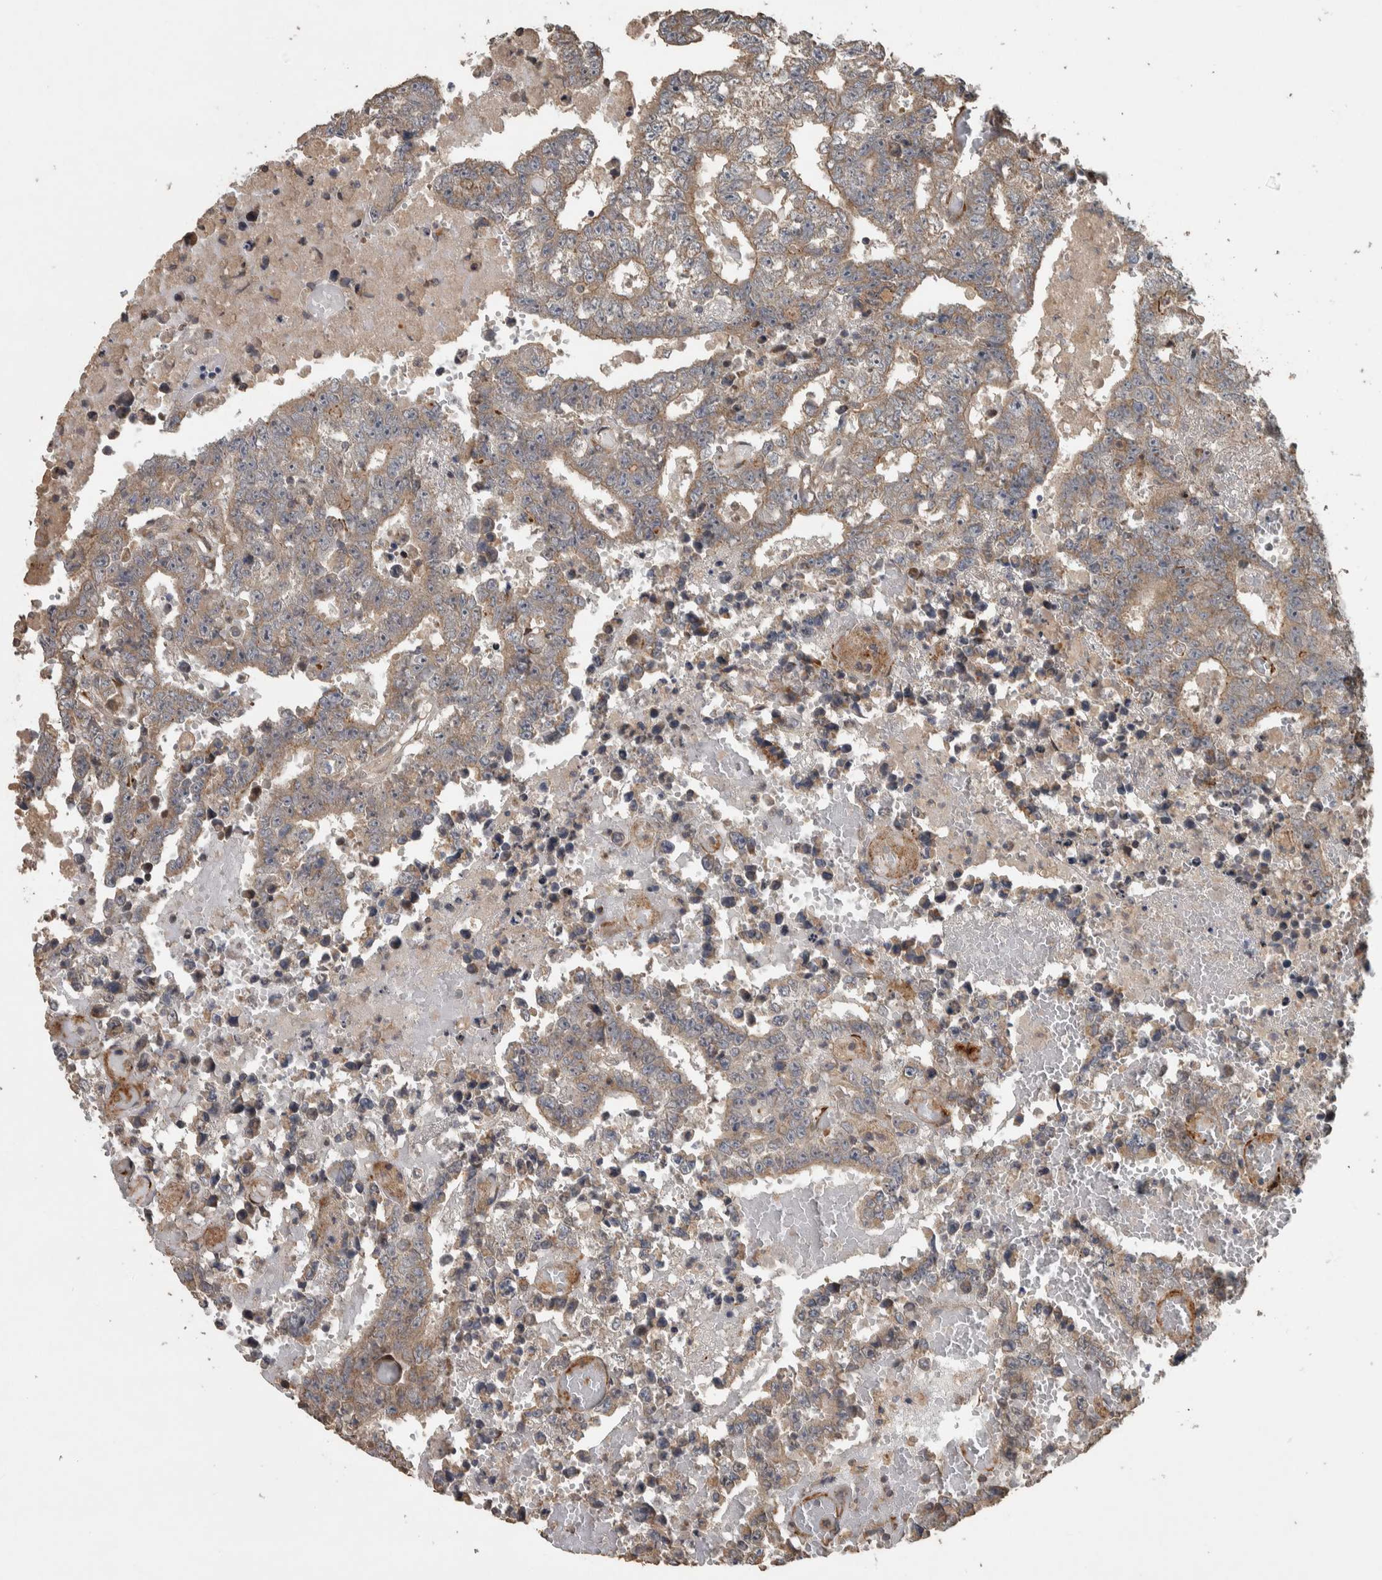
{"staining": {"intensity": "moderate", "quantity": "25%-75%", "location": "cytoplasmic/membranous"}, "tissue": "testis cancer", "cell_type": "Tumor cells", "image_type": "cancer", "snomed": [{"axis": "morphology", "description": "Carcinoma, Embryonal, NOS"}, {"axis": "topography", "description": "Testis"}], "caption": "Testis cancer tissue displays moderate cytoplasmic/membranous expression in about 25%-75% of tumor cells", "gene": "ERAL1", "patient": {"sex": "male", "age": 25}}